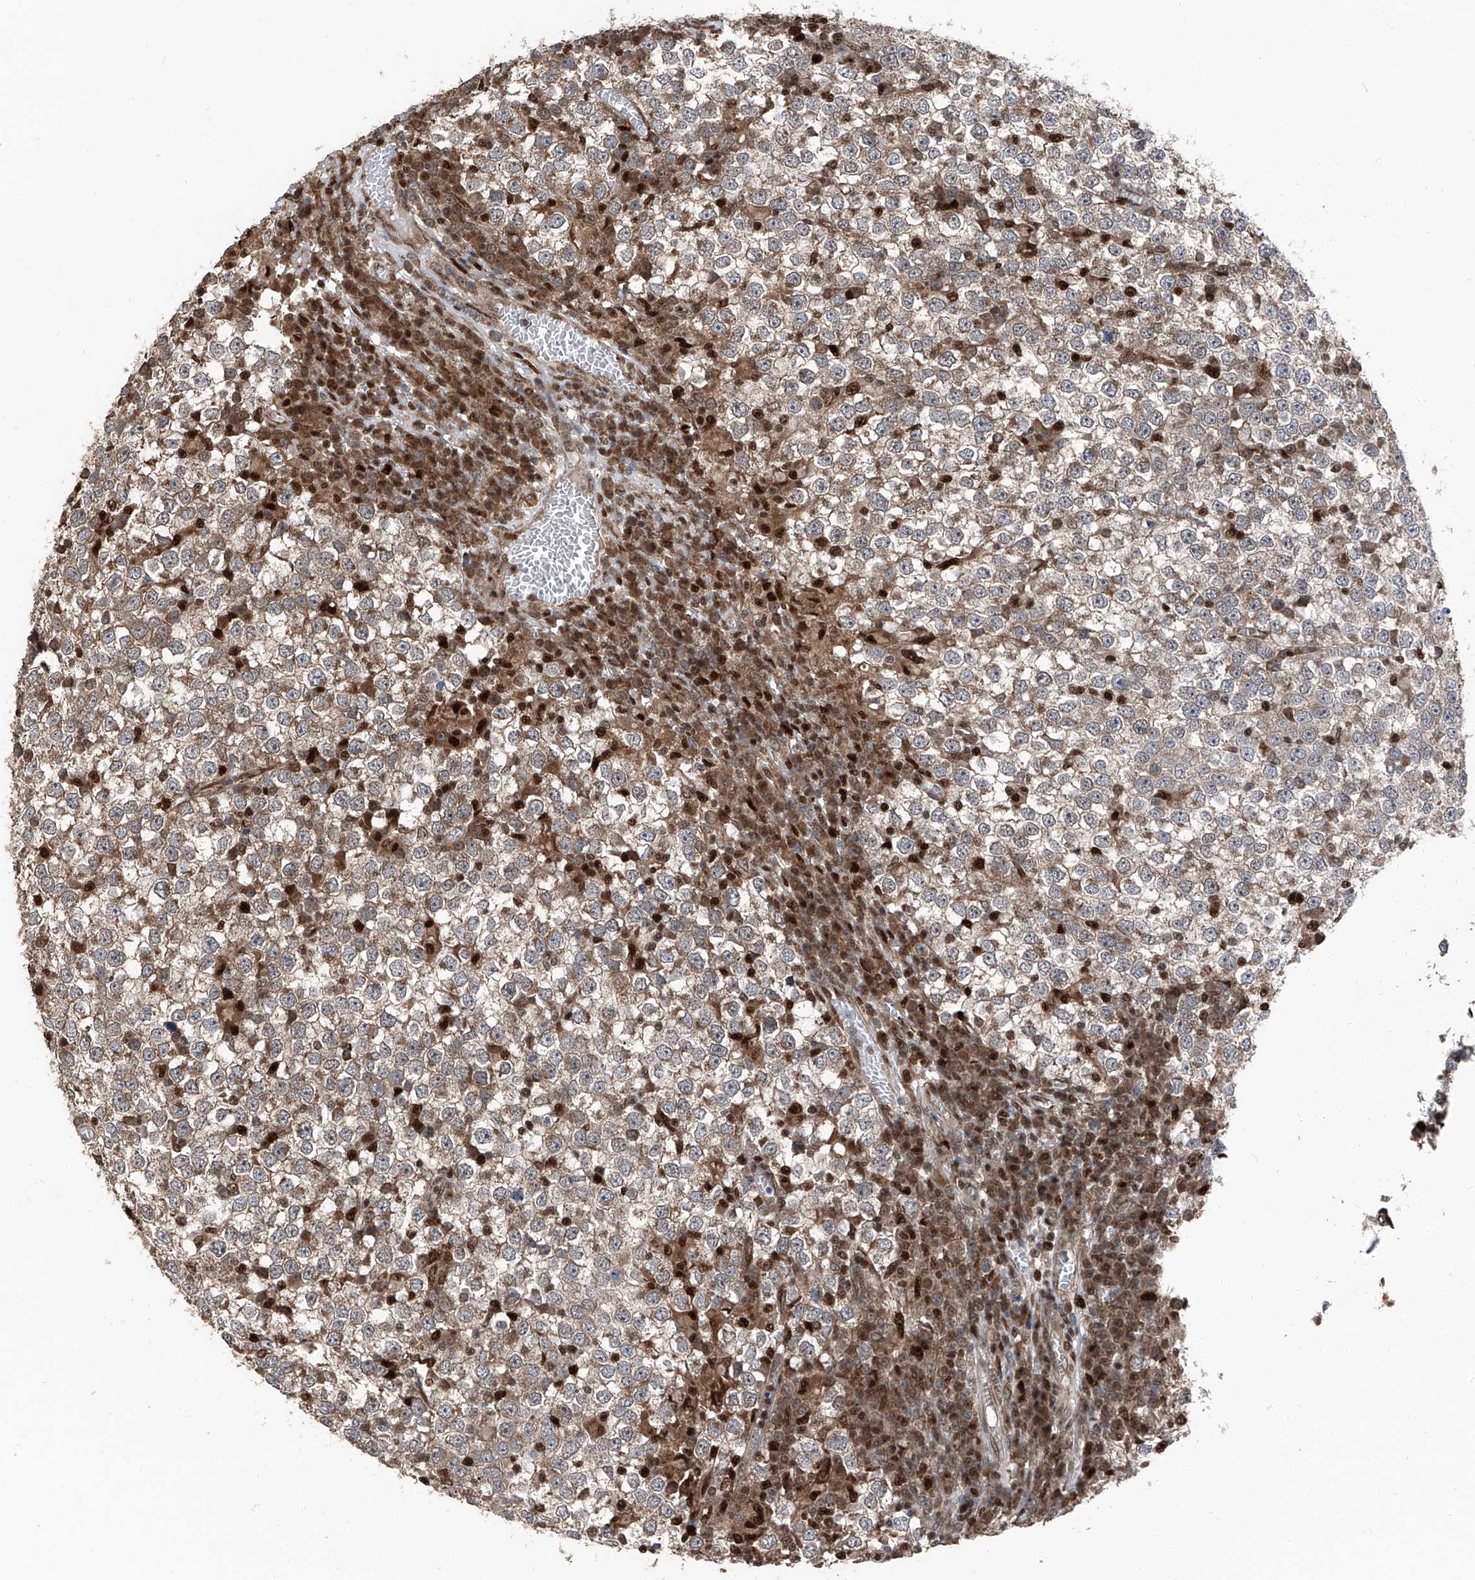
{"staining": {"intensity": "weak", "quantity": ">75%", "location": "cytoplasmic/membranous"}, "tissue": "testis cancer", "cell_type": "Tumor cells", "image_type": "cancer", "snomed": [{"axis": "morphology", "description": "Seminoma, NOS"}, {"axis": "topography", "description": "Testis"}], "caption": "A brown stain shows weak cytoplasmic/membranous staining of a protein in seminoma (testis) tumor cells. The staining is performed using DAB (3,3'-diaminobenzidine) brown chromogen to label protein expression. The nuclei are counter-stained blue using hematoxylin.", "gene": "FKBP5", "patient": {"sex": "male", "age": 65}}